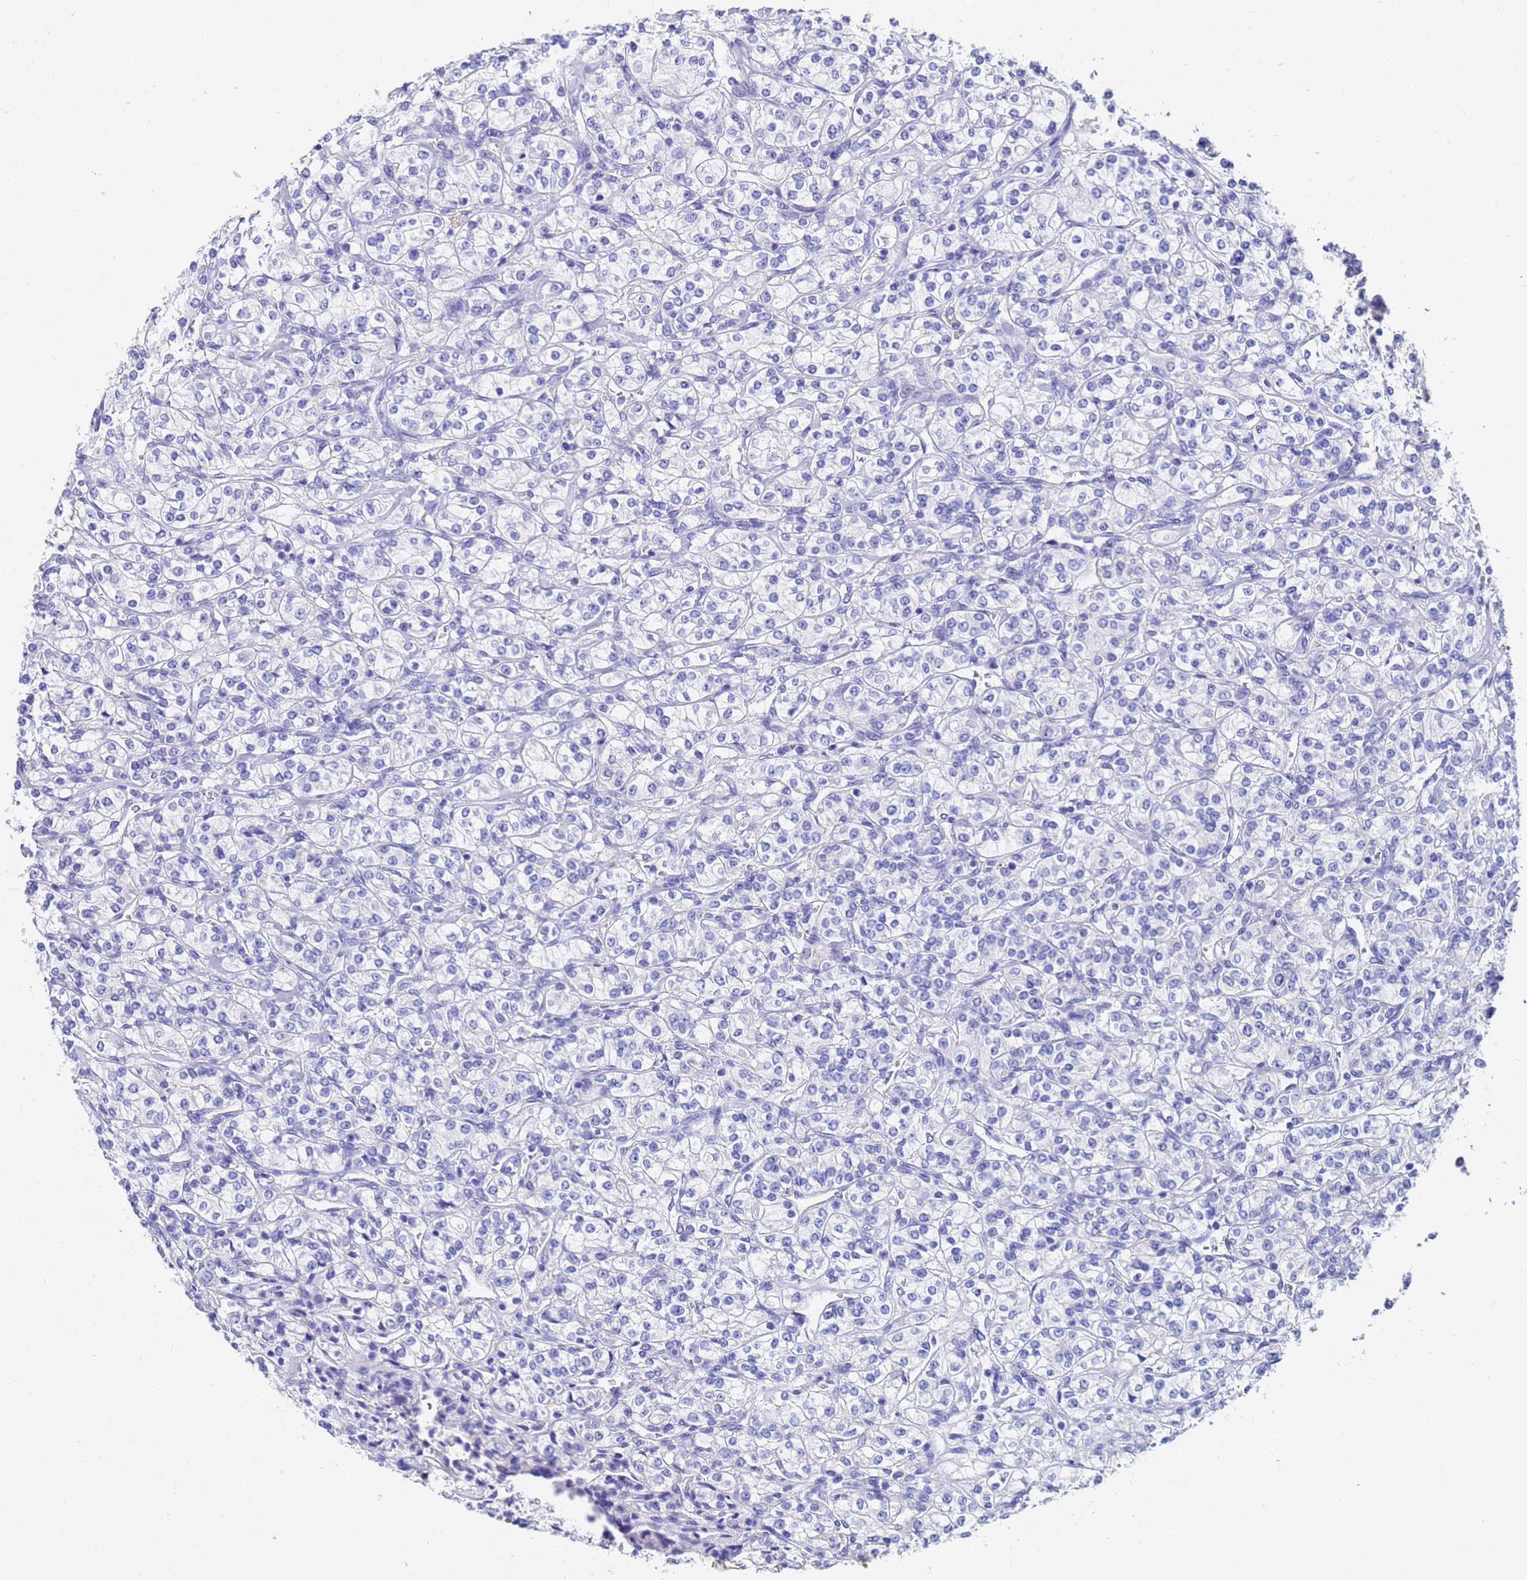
{"staining": {"intensity": "negative", "quantity": "none", "location": "none"}, "tissue": "renal cancer", "cell_type": "Tumor cells", "image_type": "cancer", "snomed": [{"axis": "morphology", "description": "Adenocarcinoma, NOS"}, {"axis": "topography", "description": "Kidney"}], "caption": "A photomicrograph of human adenocarcinoma (renal) is negative for staining in tumor cells.", "gene": "C2orf72", "patient": {"sex": "male", "age": 77}}